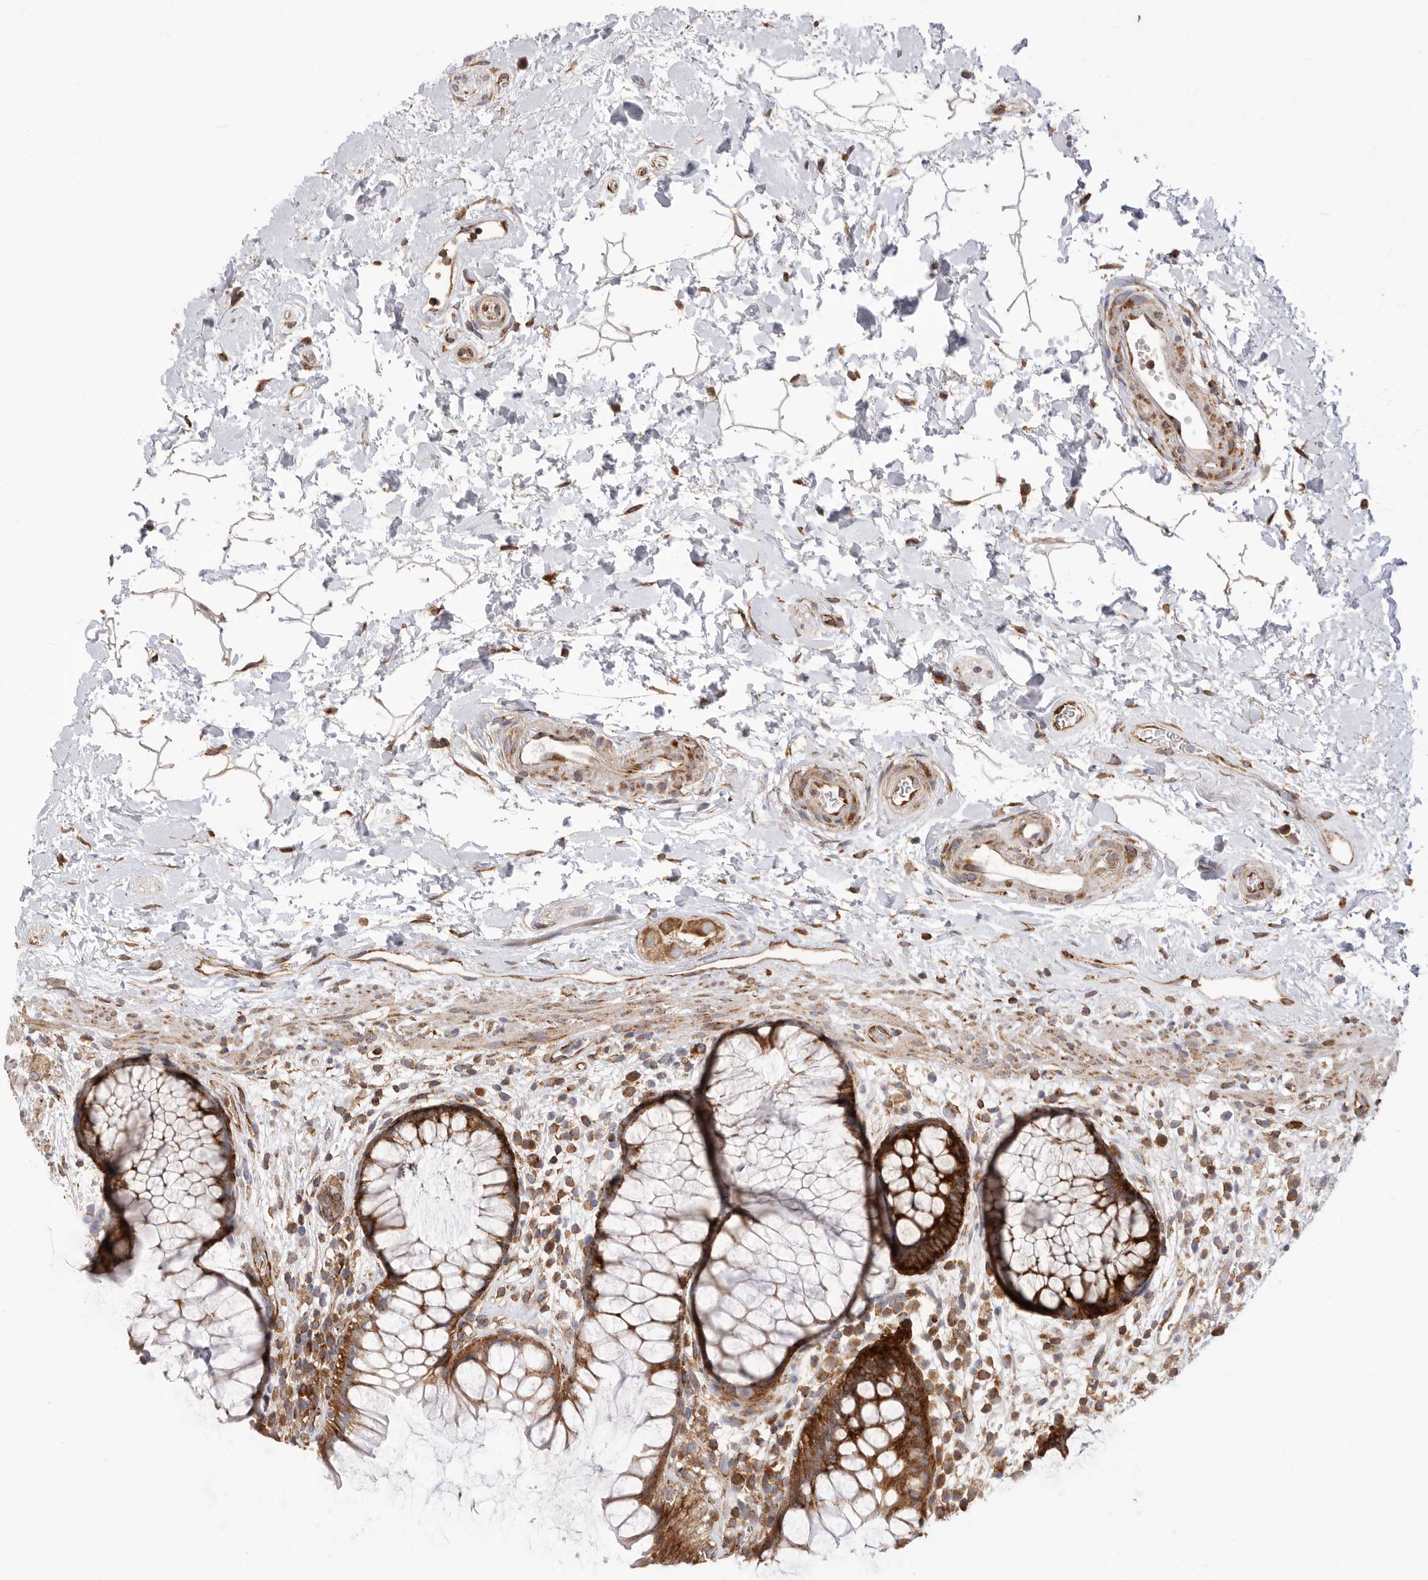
{"staining": {"intensity": "strong", "quantity": ">75%", "location": "cytoplasmic/membranous"}, "tissue": "rectum", "cell_type": "Glandular cells", "image_type": "normal", "snomed": [{"axis": "morphology", "description": "Normal tissue, NOS"}, {"axis": "topography", "description": "Rectum"}], "caption": "Human rectum stained with a brown dye demonstrates strong cytoplasmic/membranous positive expression in about >75% of glandular cells.", "gene": "SERBP1", "patient": {"sex": "male", "age": 51}}